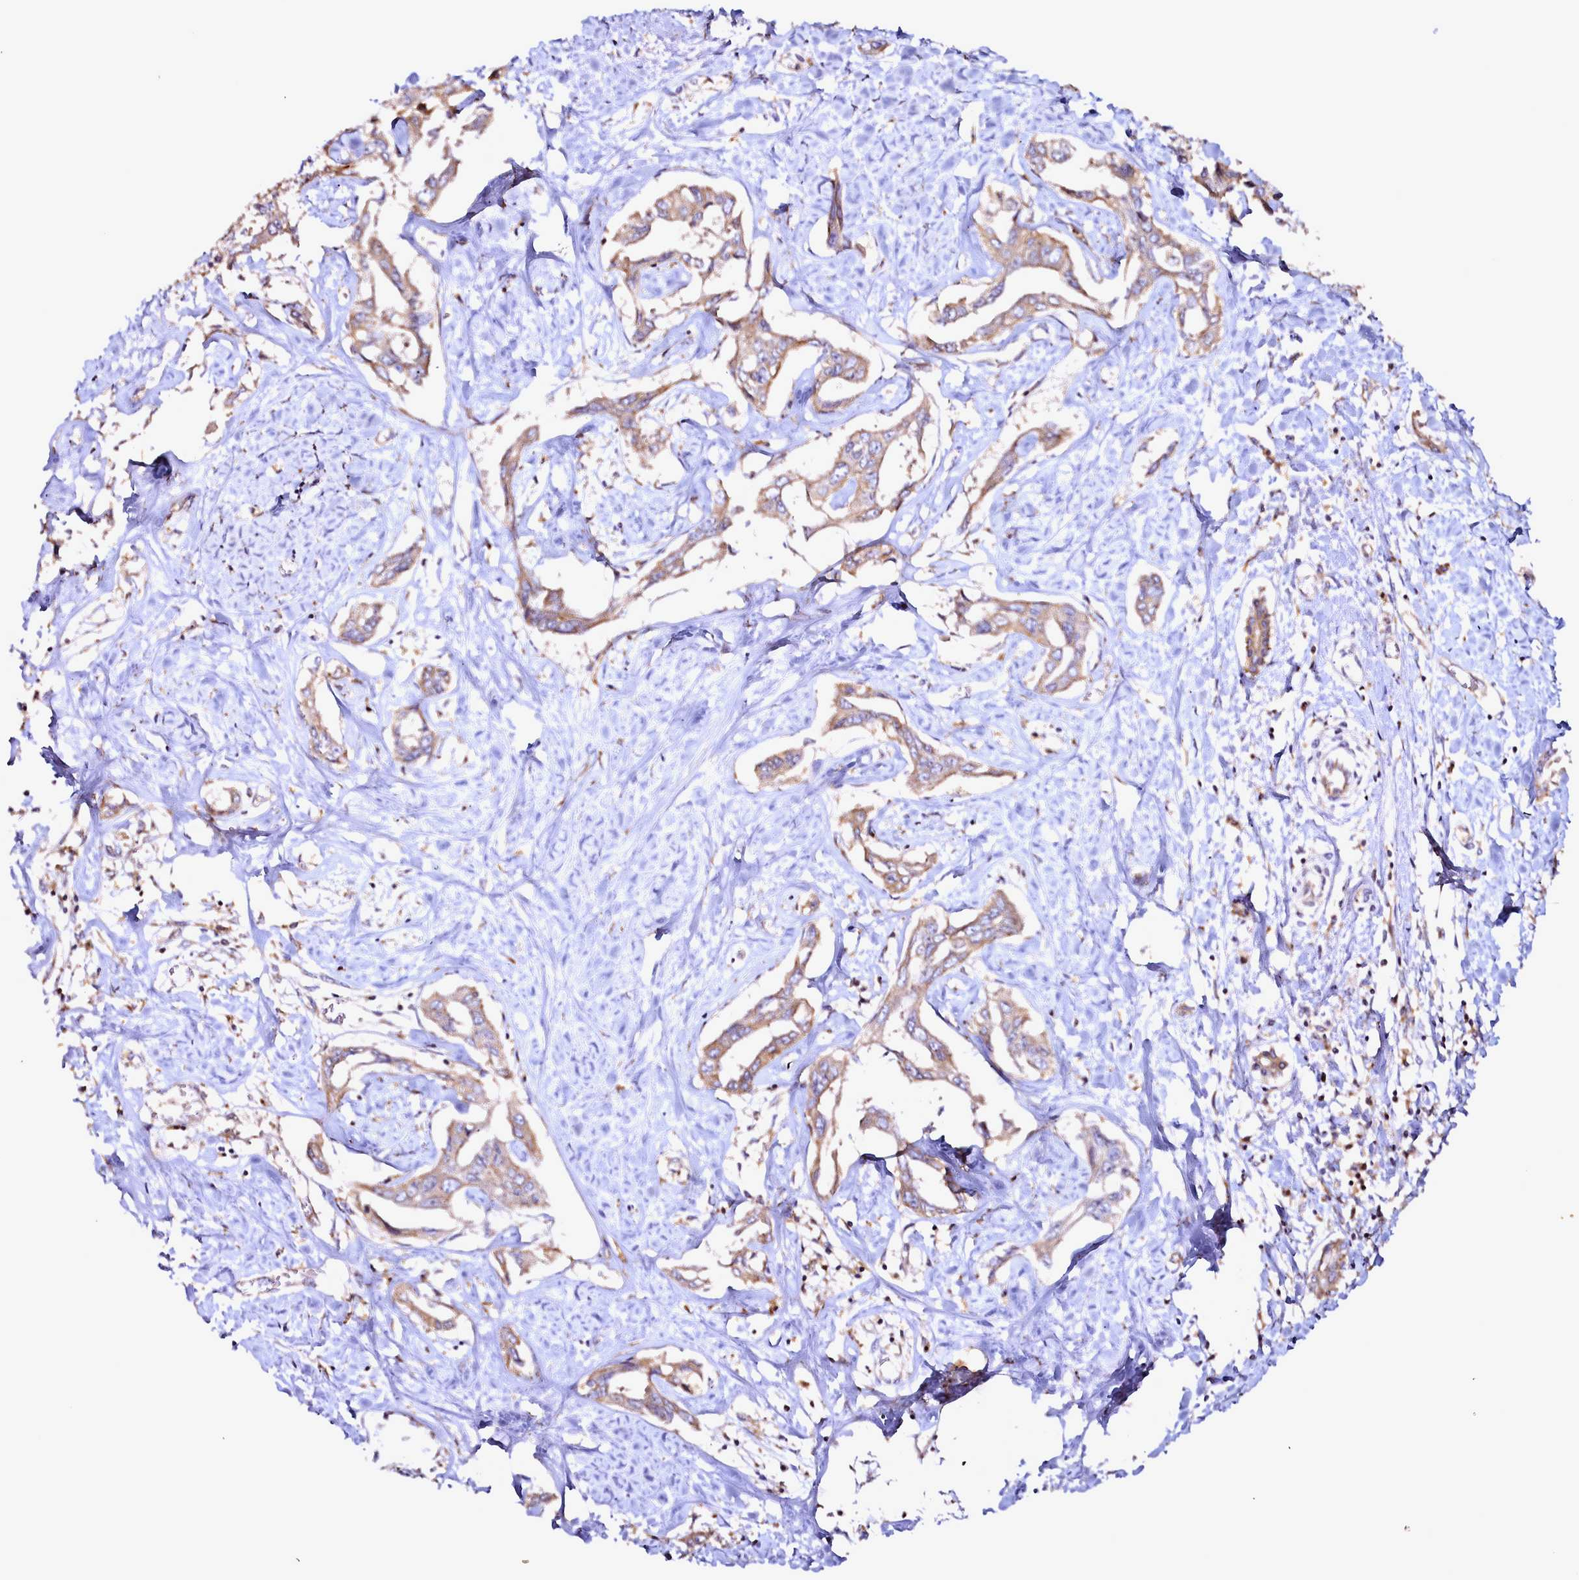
{"staining": {"intensity": "moderate", "quantity": ">75%", "location": "cytoplasmic/membranous"}, "tissue": "liver cancer", "cell_type": "Tumor cells", "image_type": "cancer", "snomed": [{"axis": "morphology", "description": "Cholangiocarcinoma"}, {"axis": "topography", "description": "Liver"}], "caption": "Liver cholangiocarcinoma was stained to show a protein in brown. There is medium levels of moderate cytoplasmic/membranous staining in approximately >75% of tumor cells.", "gene": "NCKAP1L", "patient": {"sex": "male", "age": 59}}